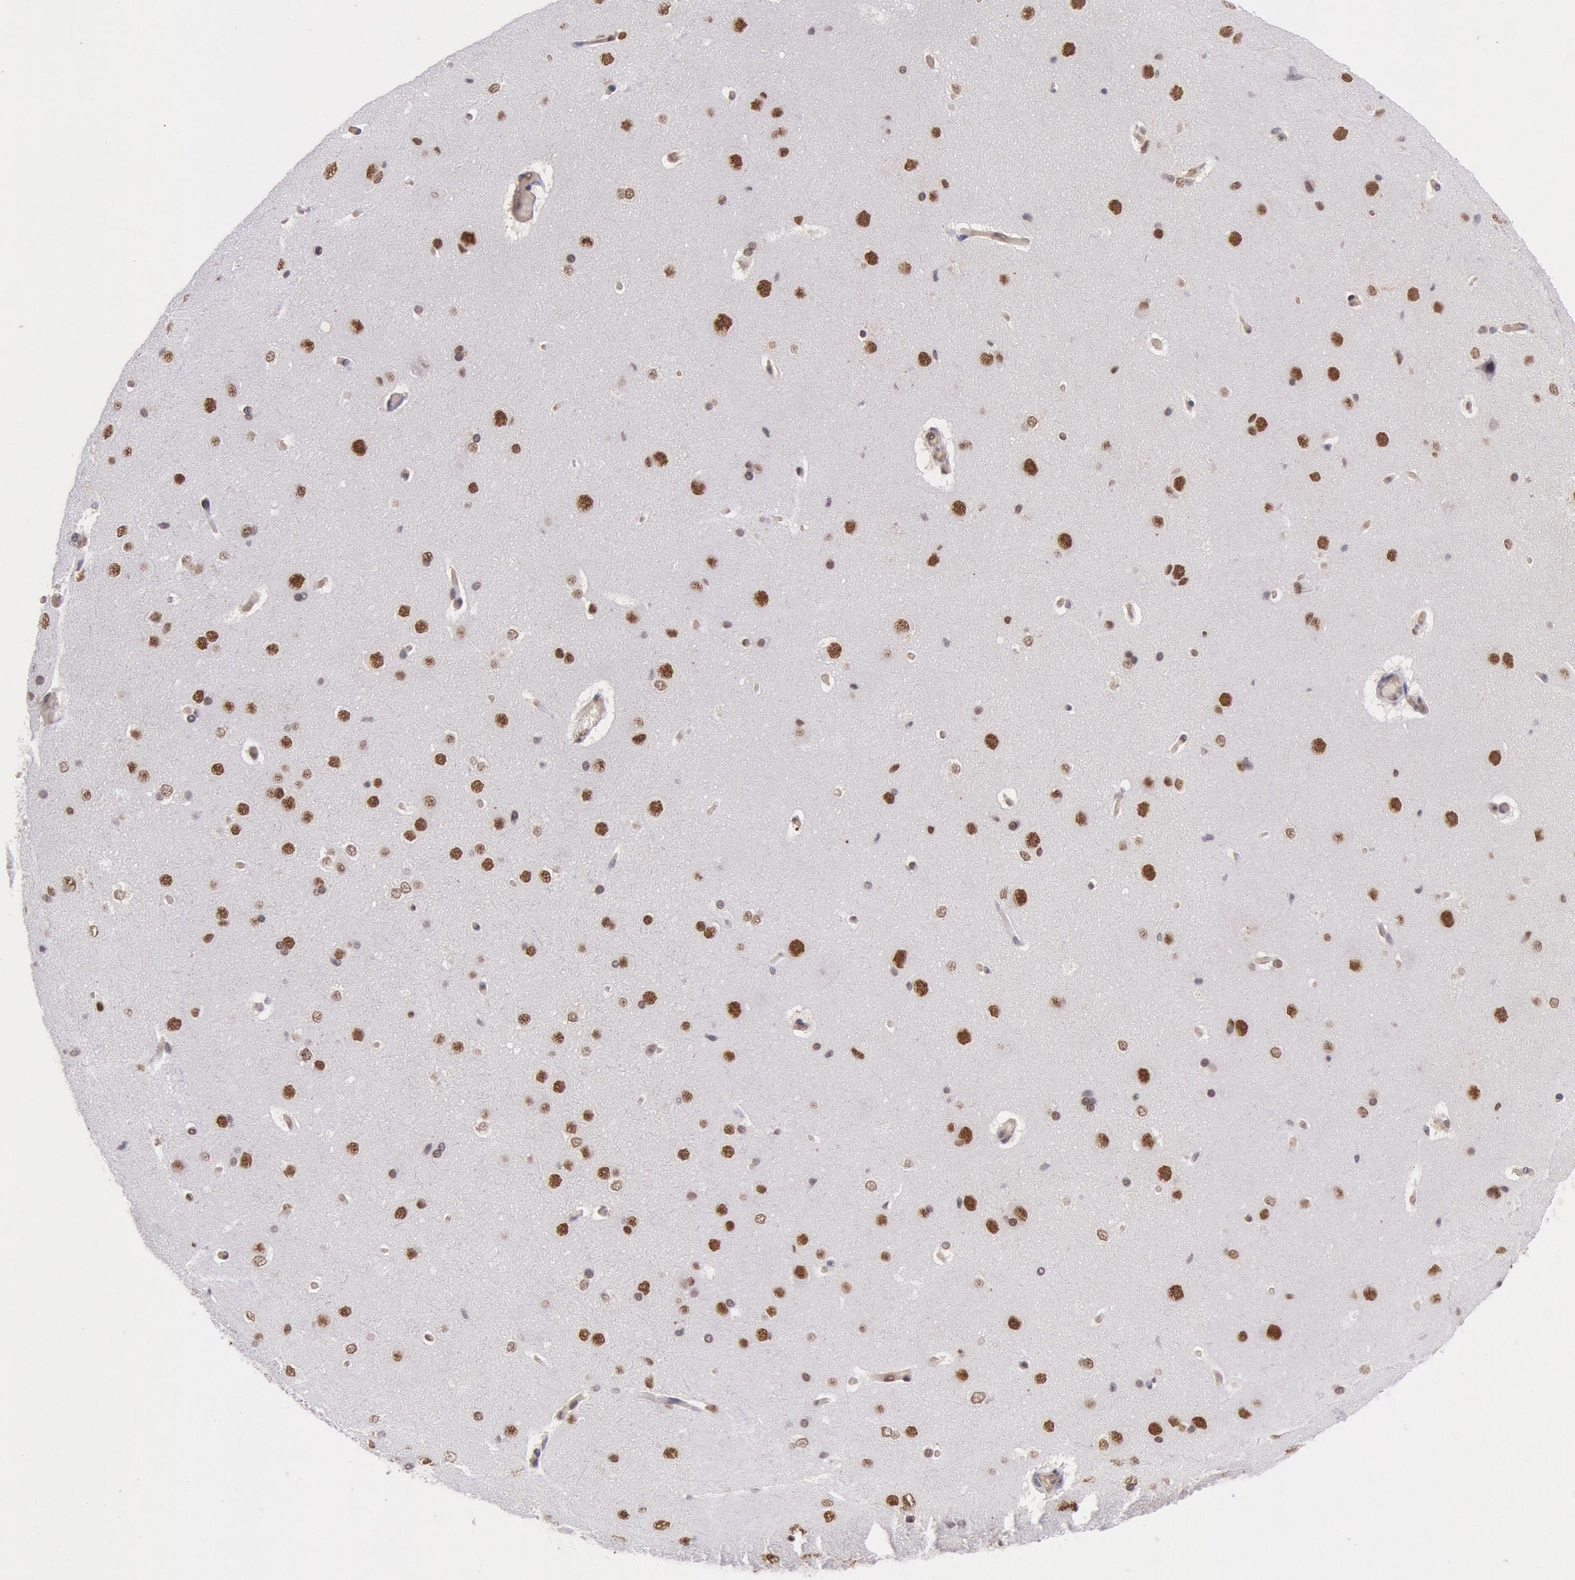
{"staining": {"intensity": "moderate", "quantity": "25%-75%", "location": "nuclear"}, "tissue": "cerebral cortex", "cell_type": "Endothelial cells", "image_type": "normal", "snomed": [{"axis": "morphology", "description": "Normal tissue, NOS"}, {"axis": "topography", "description": "Cerebral cortex"}], "caption": "IHC staining of benign cerebral cortex, which demonstrates medium levels of moderate nuclear positivity in about 25%-75% of endothelial cells indicating moderate nuclear protein expression. The staining was performed using DAB (brown) for protein detection and nuclei were counterstained in hematoxylin (blue).", "gene": "CDKN2B", "patient": {"sex": "female", "age": 45}}